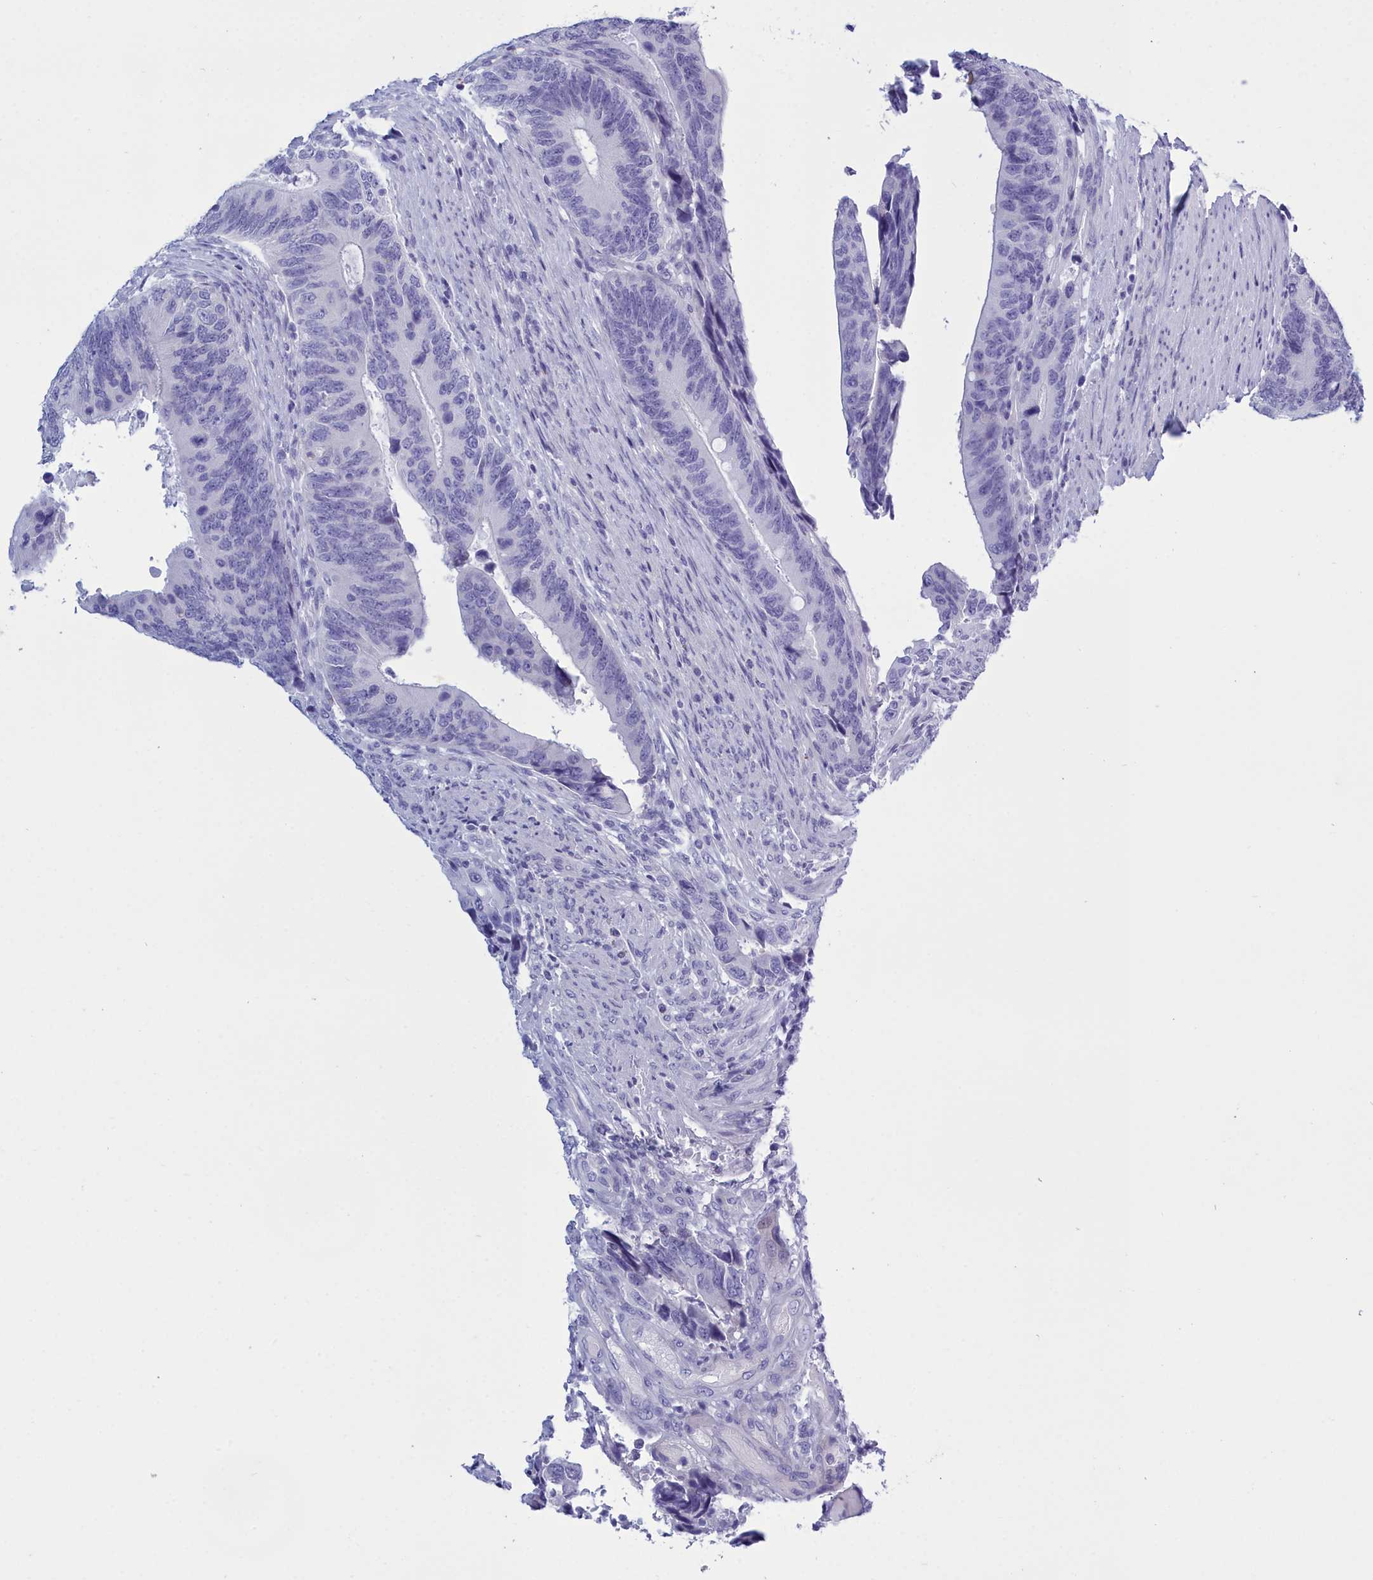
{"staining": {"intensity": "negative", "quantity": "none", "location": "none"}, "tissue": "colorectal cancer", "cell_type": "Tumor cells", "image_type": "cancer", "snomed": [{"axis": "morphology", "description": "Adenocarcinoma, NOS"}, {"axis": "topography", "description": "Colon"}], "caption": "An image of colorectal adenocarcinoma stained for a protein displays no brown staining in tumor cells.", "gene": "TMEM97", "patient": {"sex": "male", "age": 87}}